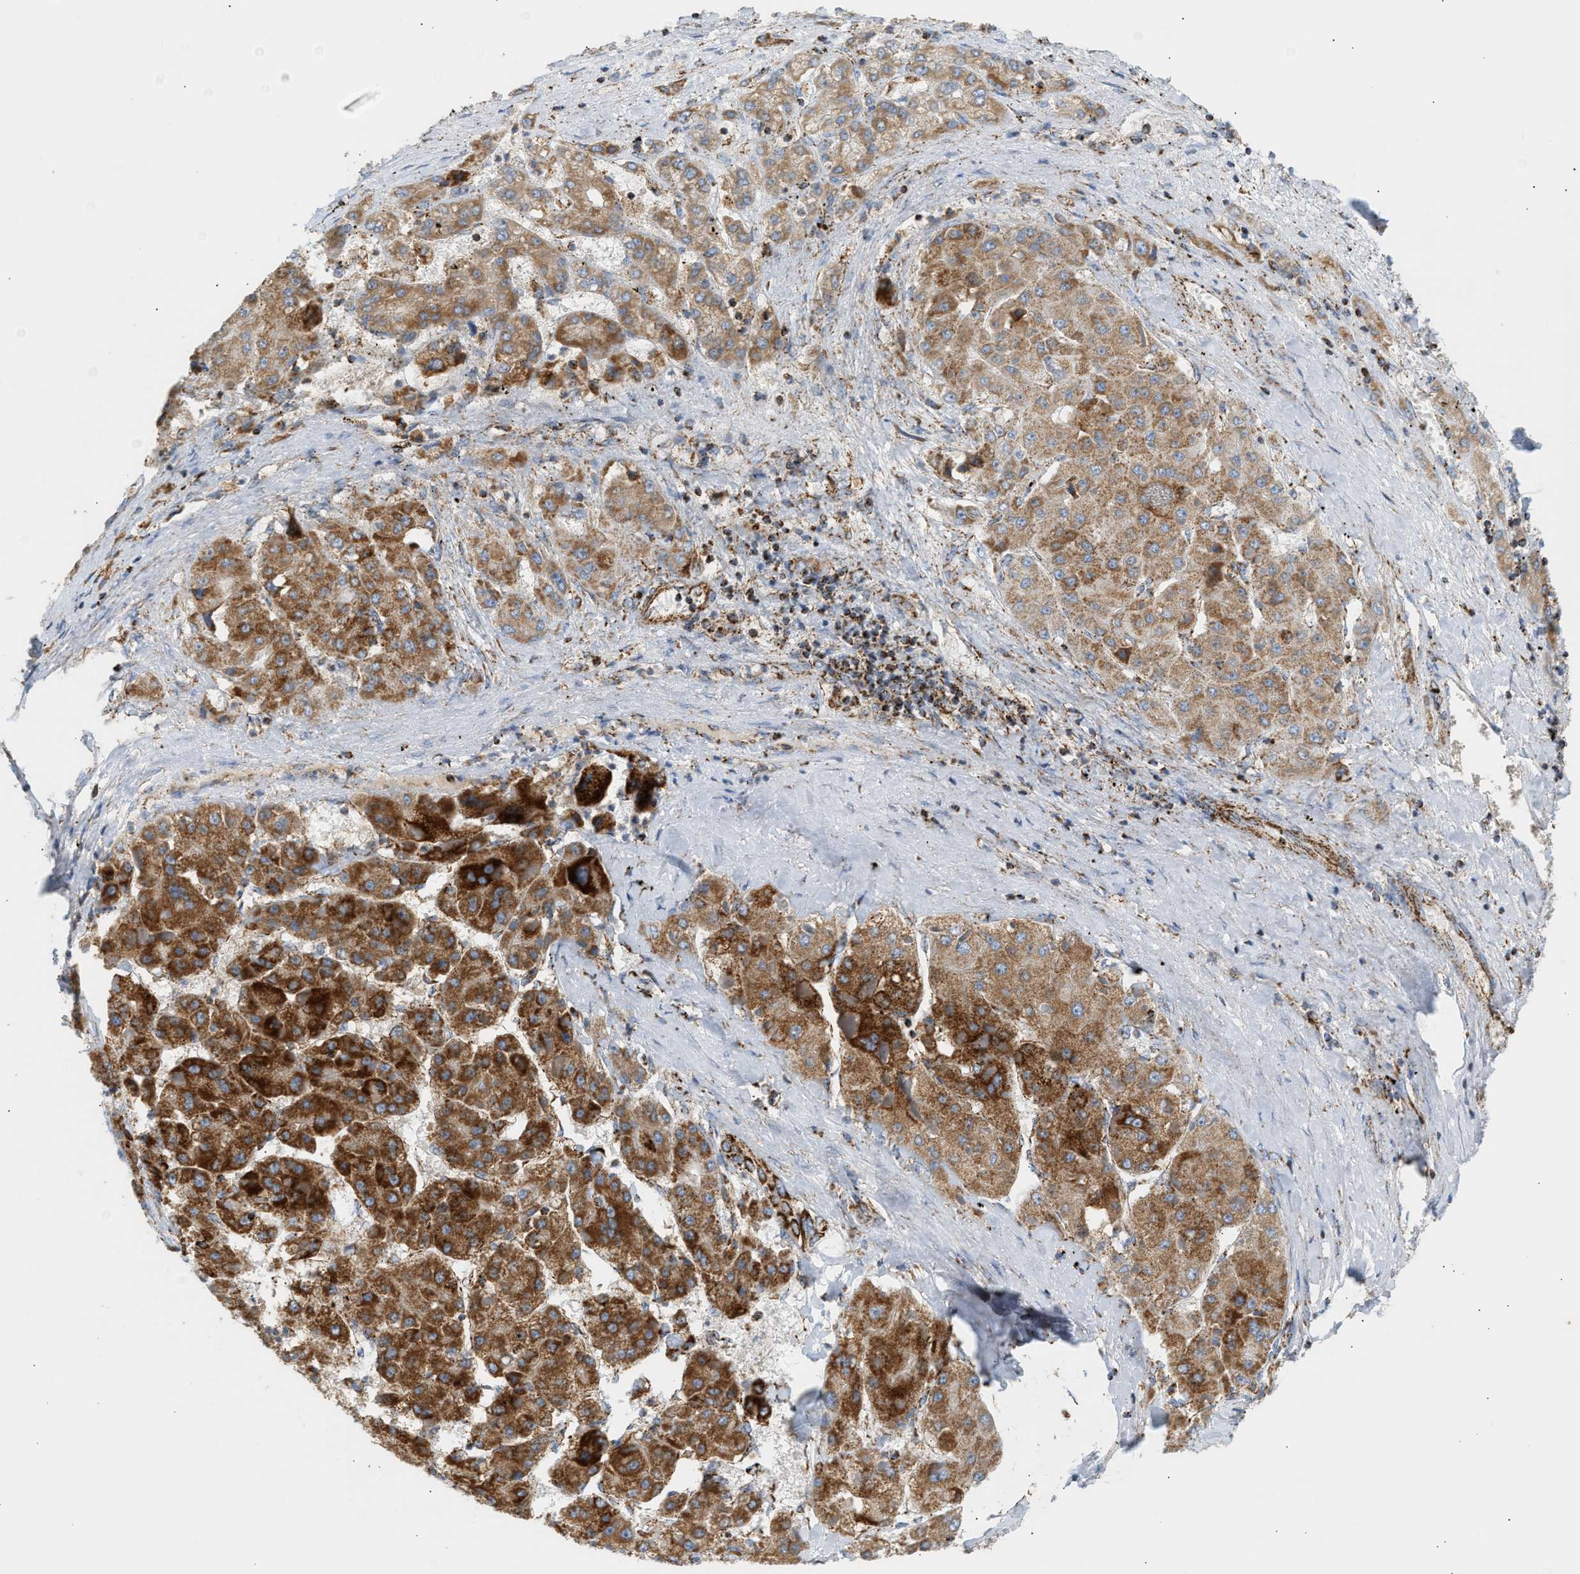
{"staining": {"intensity": "strong", "quantity": ">75%", "location": "cytoplasmic/membranous"}, "tissue": "liver cancer", "cell_type": "Tumor cells", "image_type": "cancer", "snomed": [{"axis": "morphology", "description": "Carcinoma, Hepatocellular, NOS"}, {"axis": "topography", "description": "Liver"}], "caption": "Immunohistochemical staining of human liver hepatocellular carcinoma exhibits high levels of strong cytoplasmic/membranous protein positivity in about >75% of tumor cells. The staining was performed using DAB (3,3'-diaminobenzidine), with brown indicating positive protein expression. Nuclei are stained blue with hematoxylin.", "gene": "OGDH", "patient": {"sex": "female", "age": 73}}